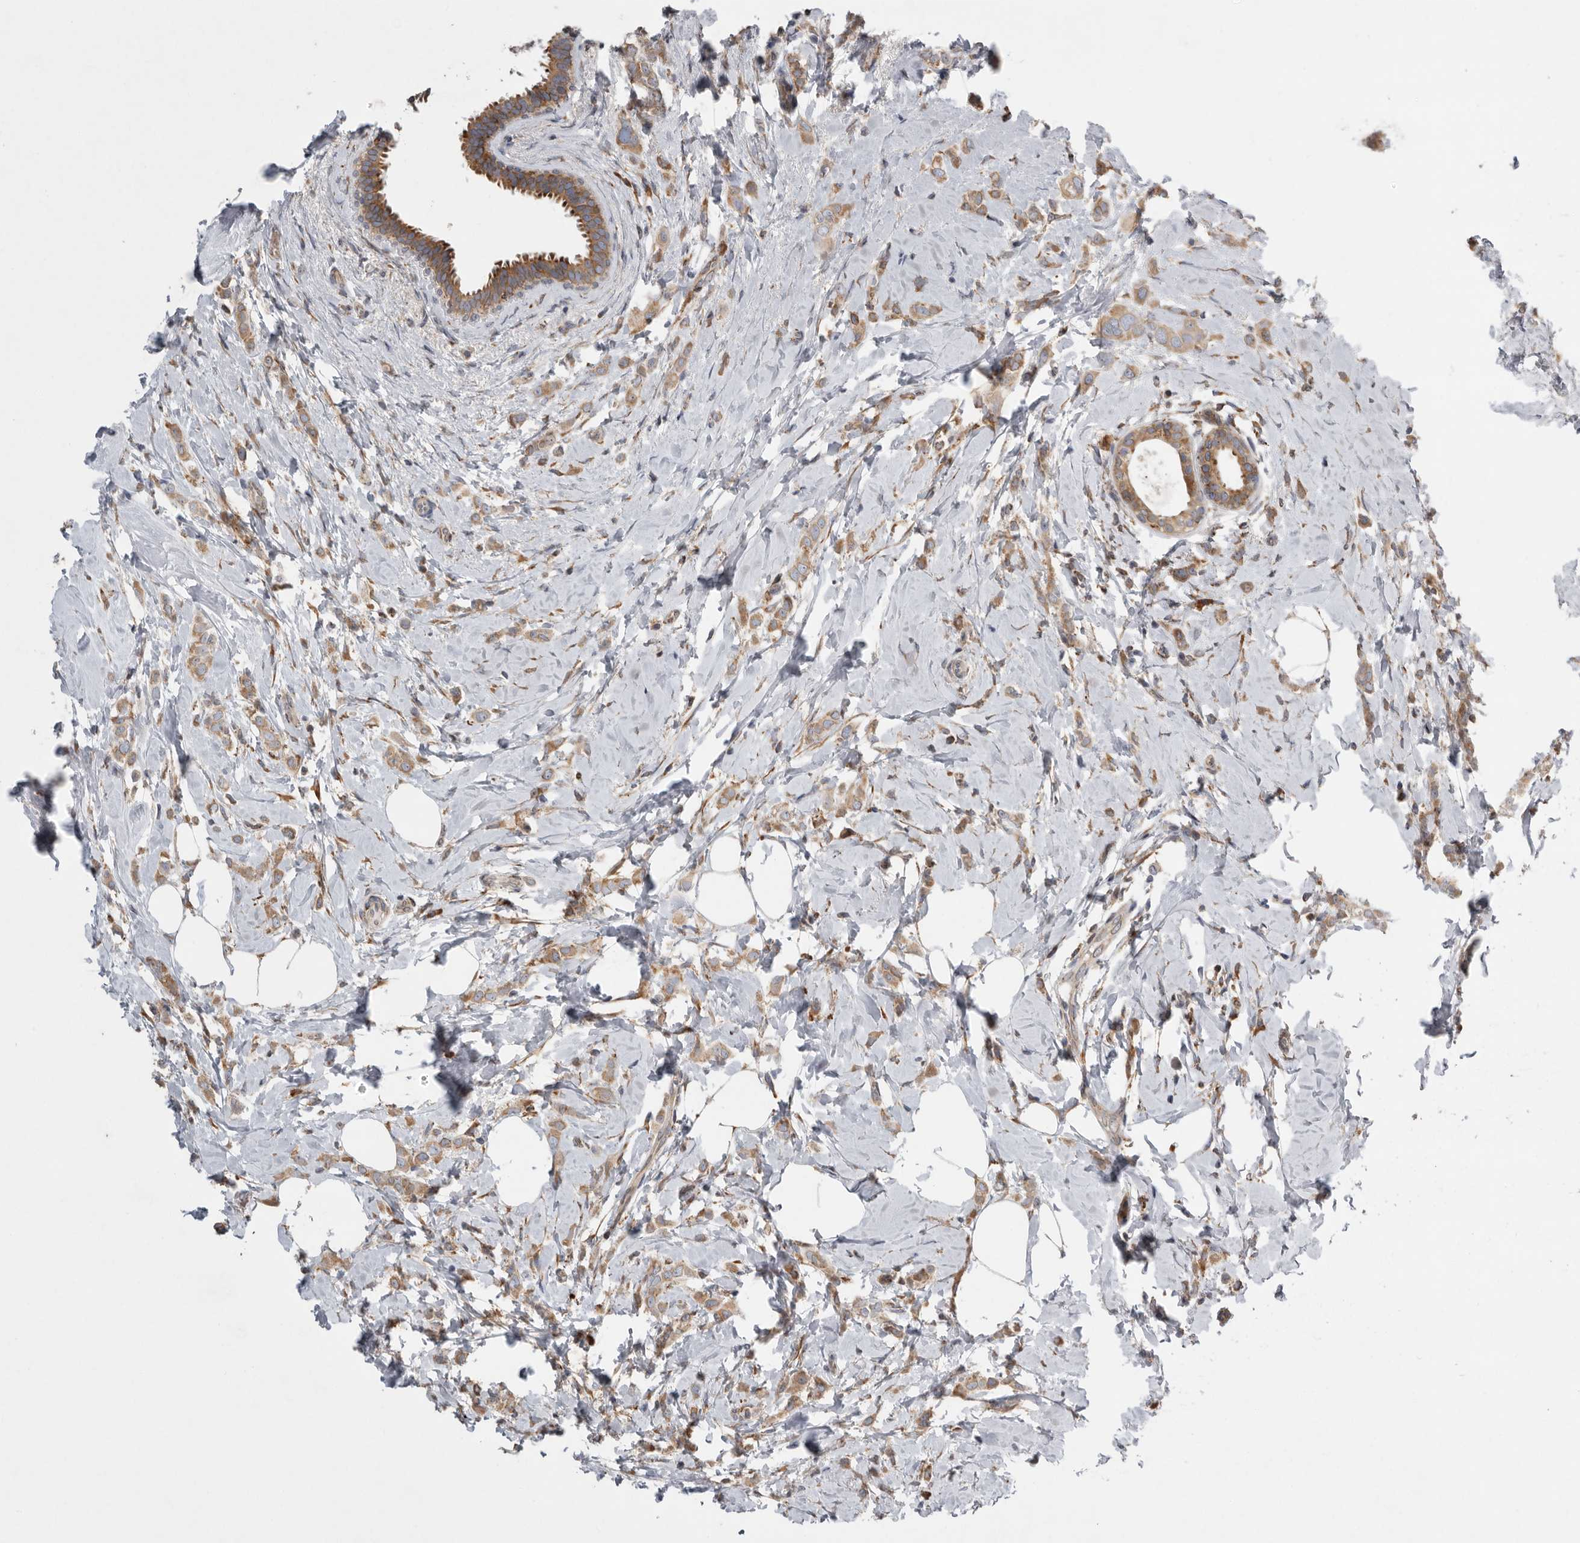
{"staining": {"intensity": "moderate", "quantity": ">75%", "location": "cytoplasmic/membranous"}, "tissue": "breast cancer", "cell_type": "Tumor cells", "image_type": "cancer", "snomed": [{"axis": "morphology", "description": "Lobular carcinoma"}, {"axis": "topography", "description": "Breast"}], "caption": "This image shows immunohistochemistry (IHC) staining of breast cancer, with medium moderate cytoplasmic/membranous staining in about >75% of tumor cells.", "gene": "GANAB", "patient": {"sex": "female", "age": 47}}